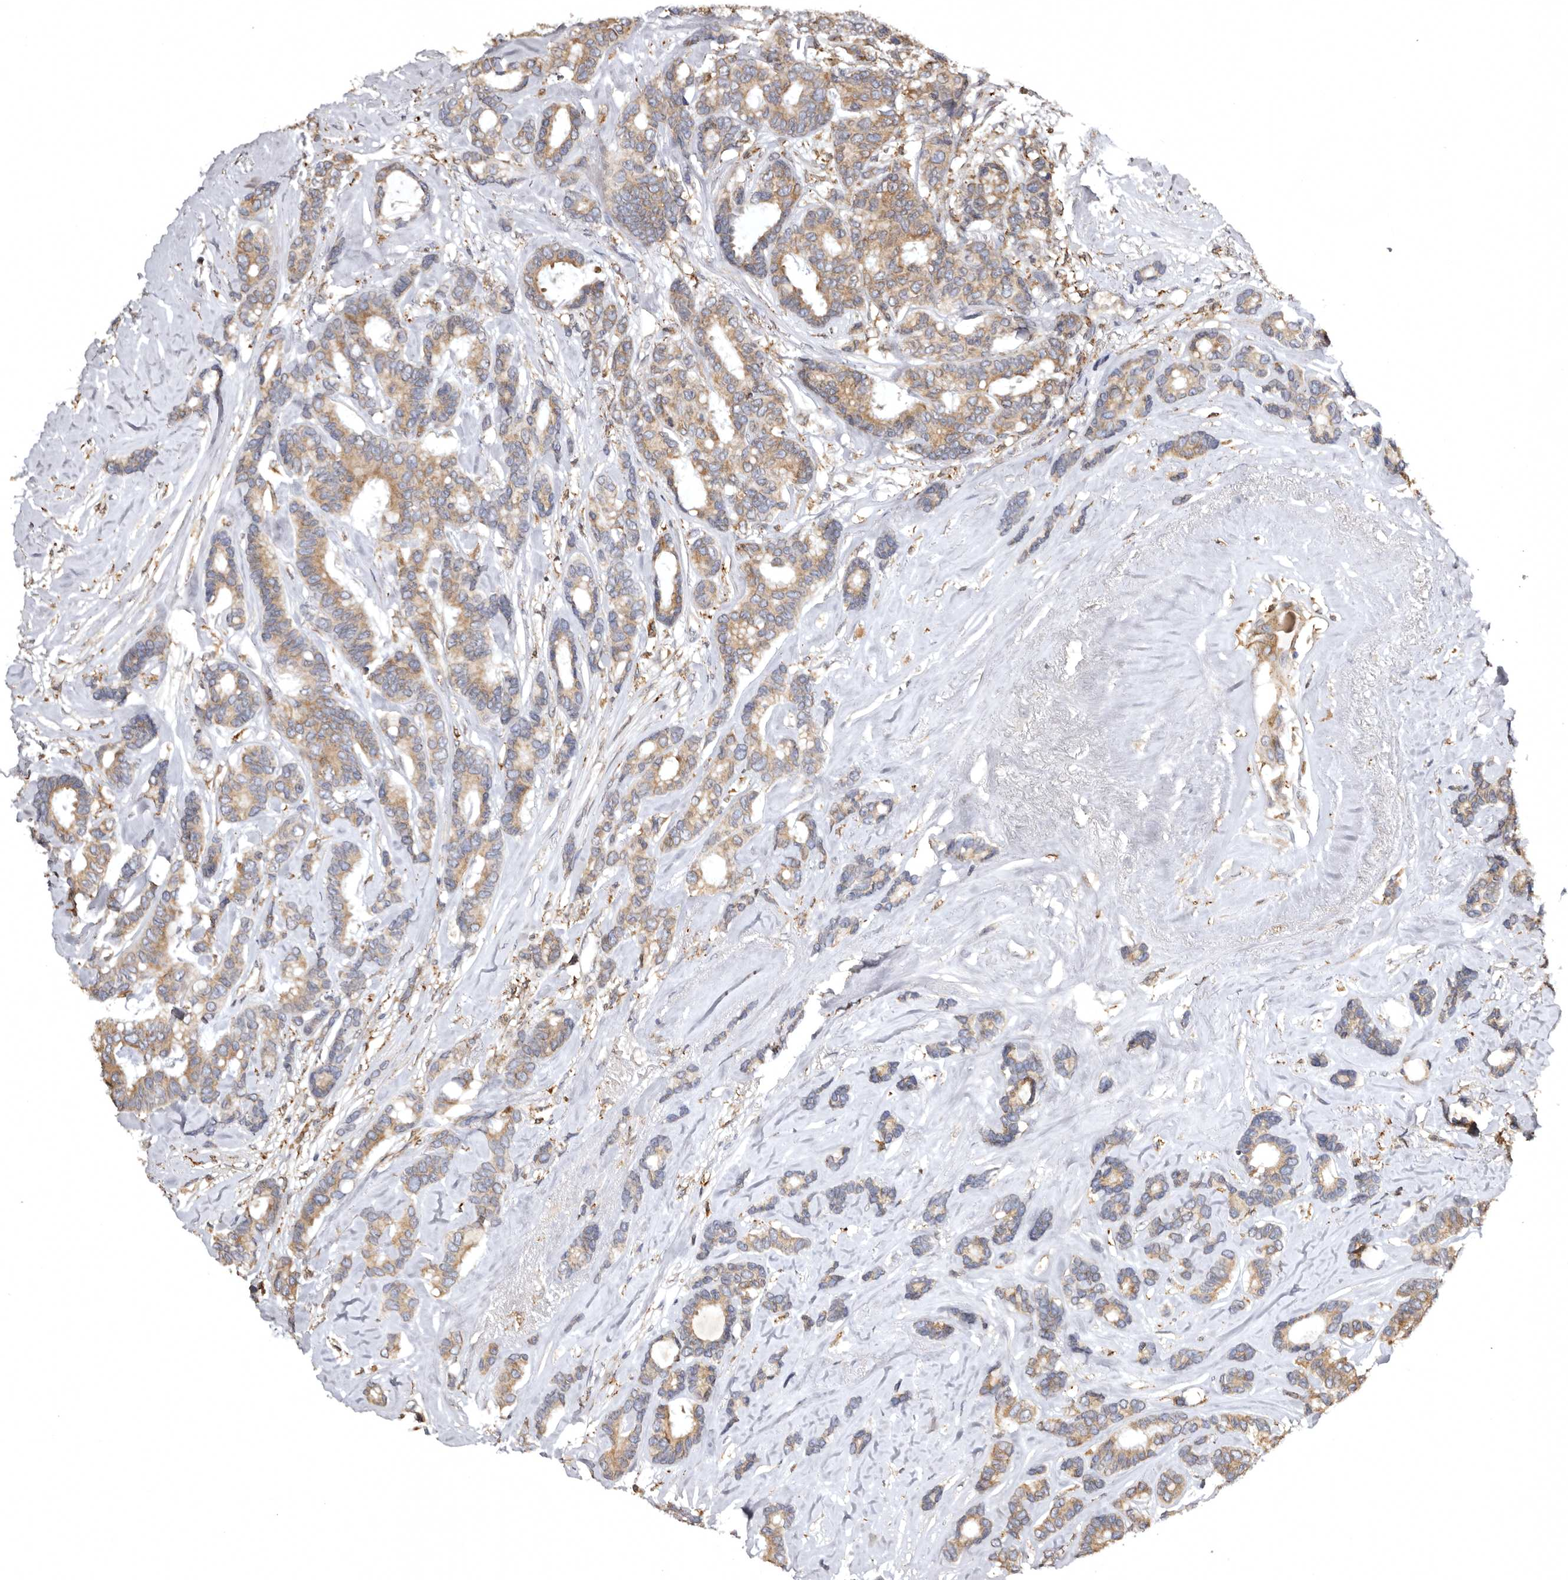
{"staining": {"intensity": "moderate", "quantity": "25%-75%", "location": "cytoplasmic/membranous"}, "tissue": "breast cancer", "cell_type": "Tumor cells", "image_type": "cancer", "snomed": [{"axis": "morphology", "description": "Duct carcinoma"}, {"axis": "topography", "description": "Breast"}], "caption": "This micrograph reveals IHC staining of human breast cancer, with medium moderate cytoplasmic/membranous expression in approximately 25%-75% of tumor cells.", "gene": "INKA2", "patient": {"sex": "female", "age": 87}}